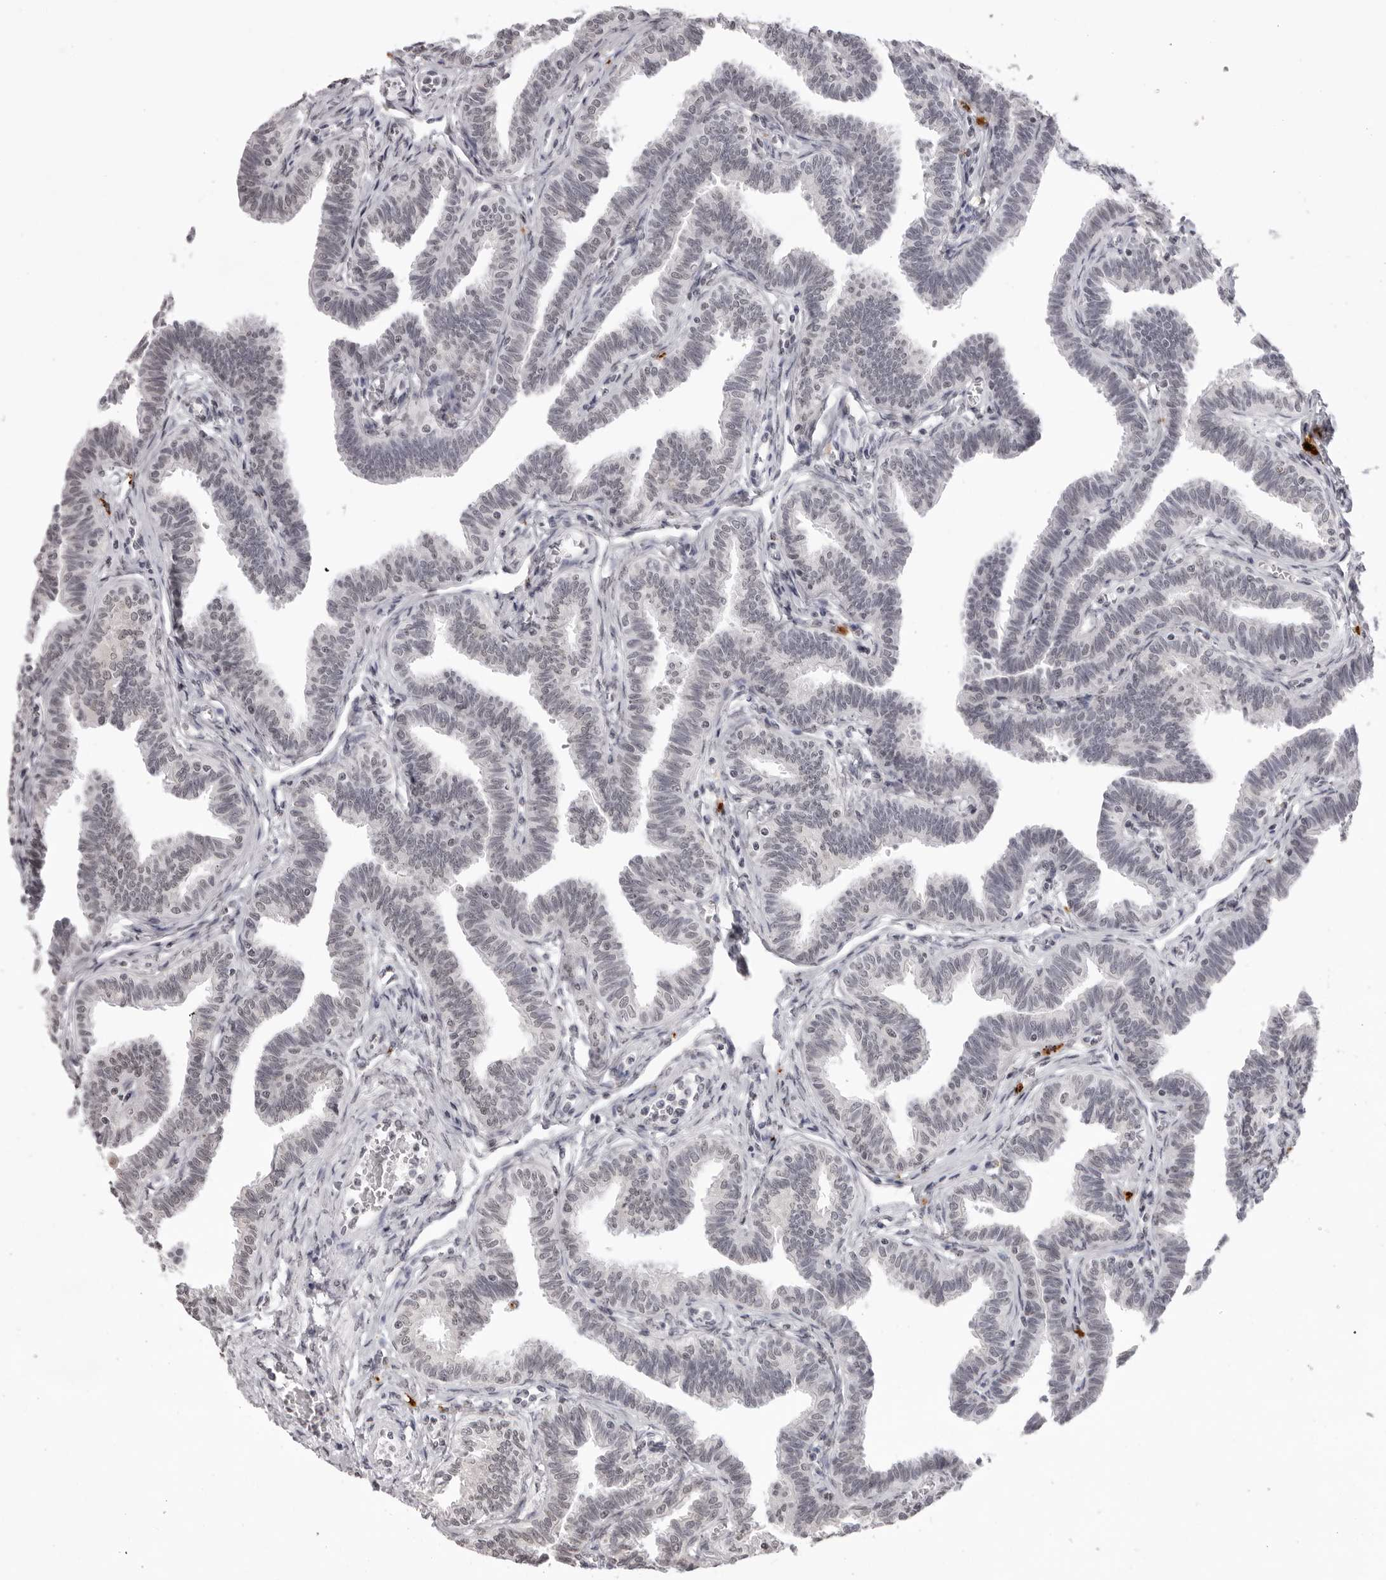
{"staining": {"intensity": "weak", "quantity": "<25%", "location": "nuclear"}, "tissue": "fallopian tube", "cell_type": "Glandular cells", "image_type": "normal", "snomed": [{"axis": "morphology", "description": "Normal tissue, NOS"}, {"axis": "topography", "description": "Fallopian tube"}, {"axis": "topography", "description": "Ovary"}], "caption": "IHC micrograph of unremarkable human fallopian tube stained for a protein (brown), which exhibits no staining in glandular cells.", "gene": "NTM", "patient": {"sex": "female", "age": 23}}